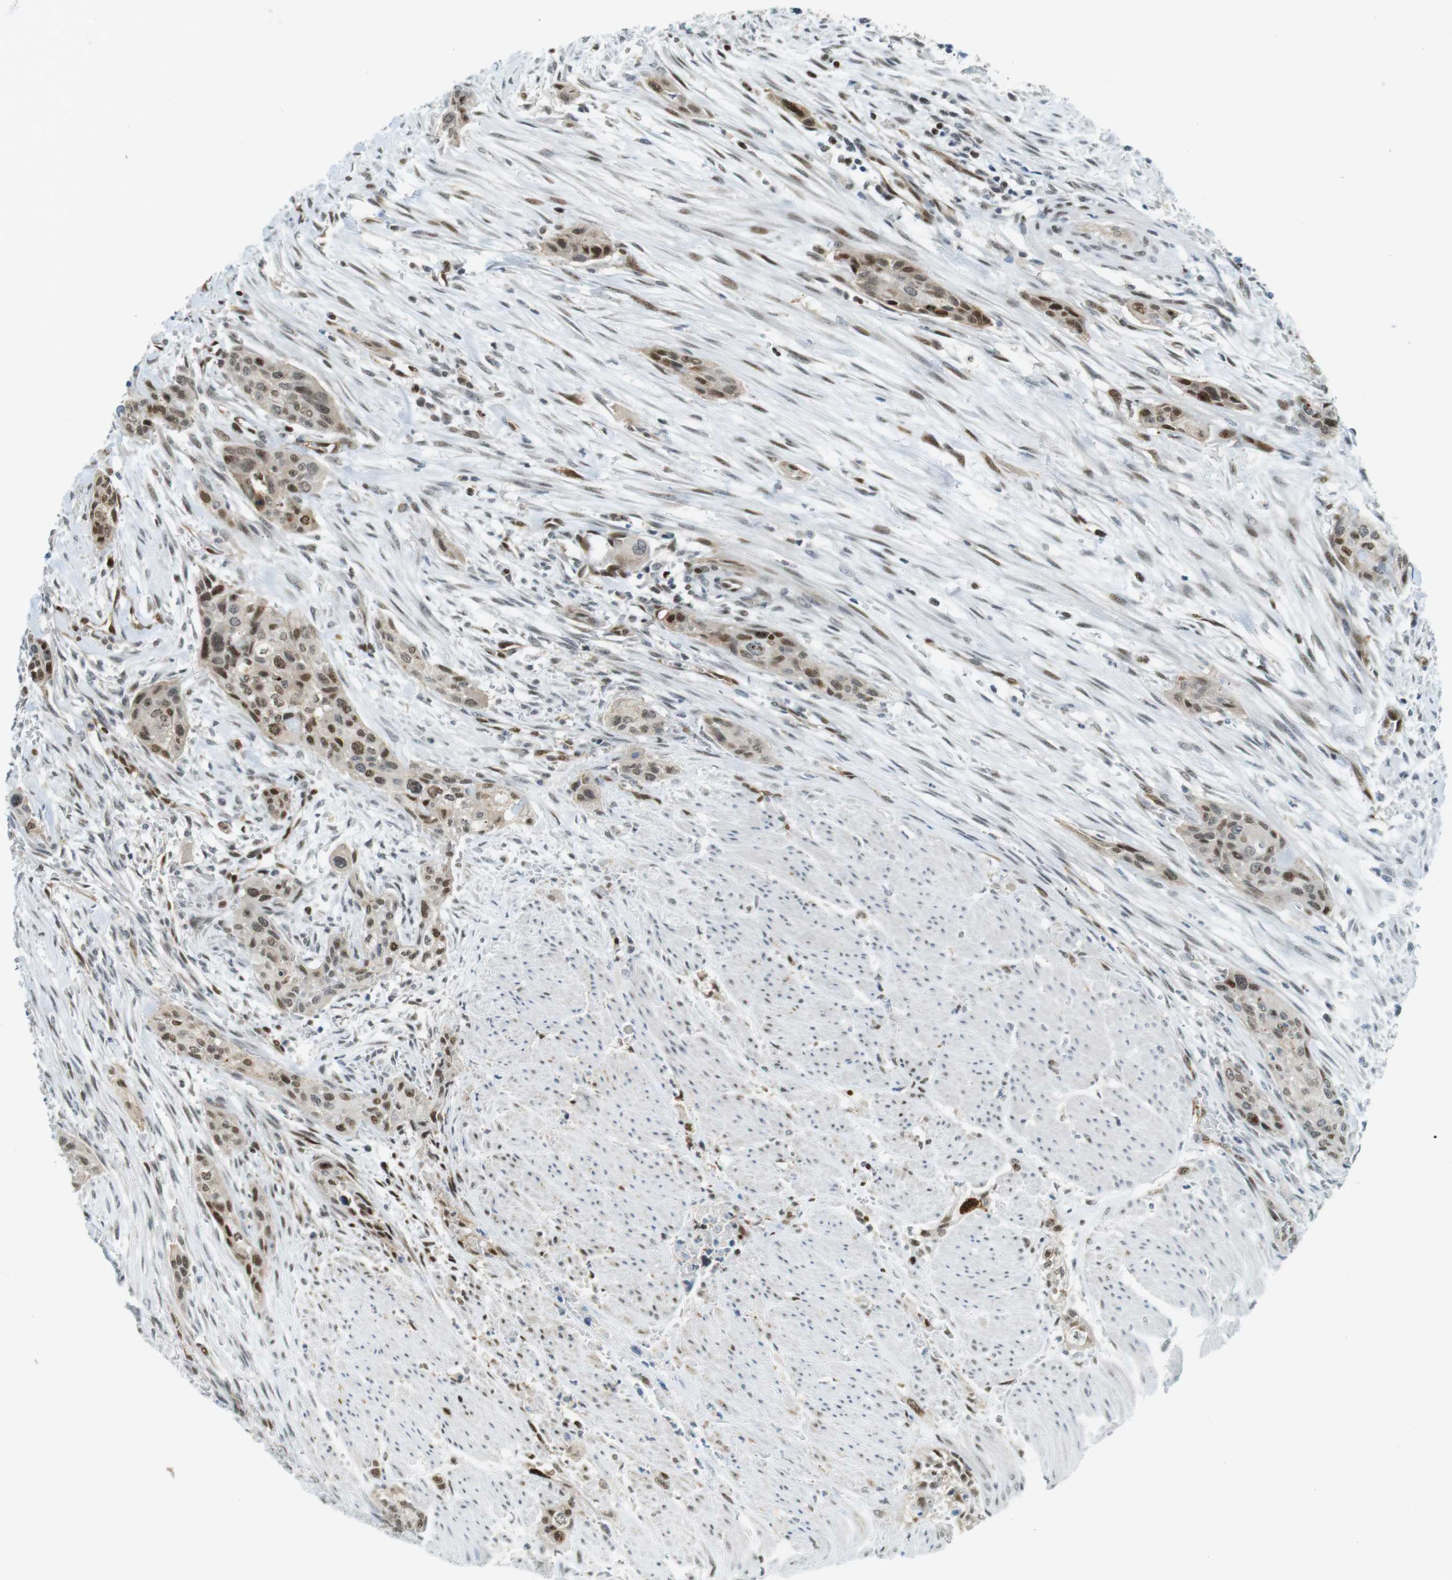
{"staining": {"intensity": "moderate", "quantity": ">75%", "location": "cytoplasmic/membranous,nuclear"}, "tissue": "urothelial cancer", "cell_type": "Tumor cells", "image_type": "cancer", "snomed": [{"axis": "morphology", "description": "Urothelial carcinoma, High grade"}, {"axis": "topography", "description": "Urinary bladder"}], "caption": "Immunohistochemical staining of high-grade urothelial carcinoma demonstrates medium levels of moderate cytoplasmic/membranous and nuclear expression in approximately >75% of tumor cells. The staining was performed using DAB, with brown indicating positive protein expression. Nuclei are stained blue with hematoxylin.", "gene": "UBB", "patient": {"sex": "male", "age": 35}}